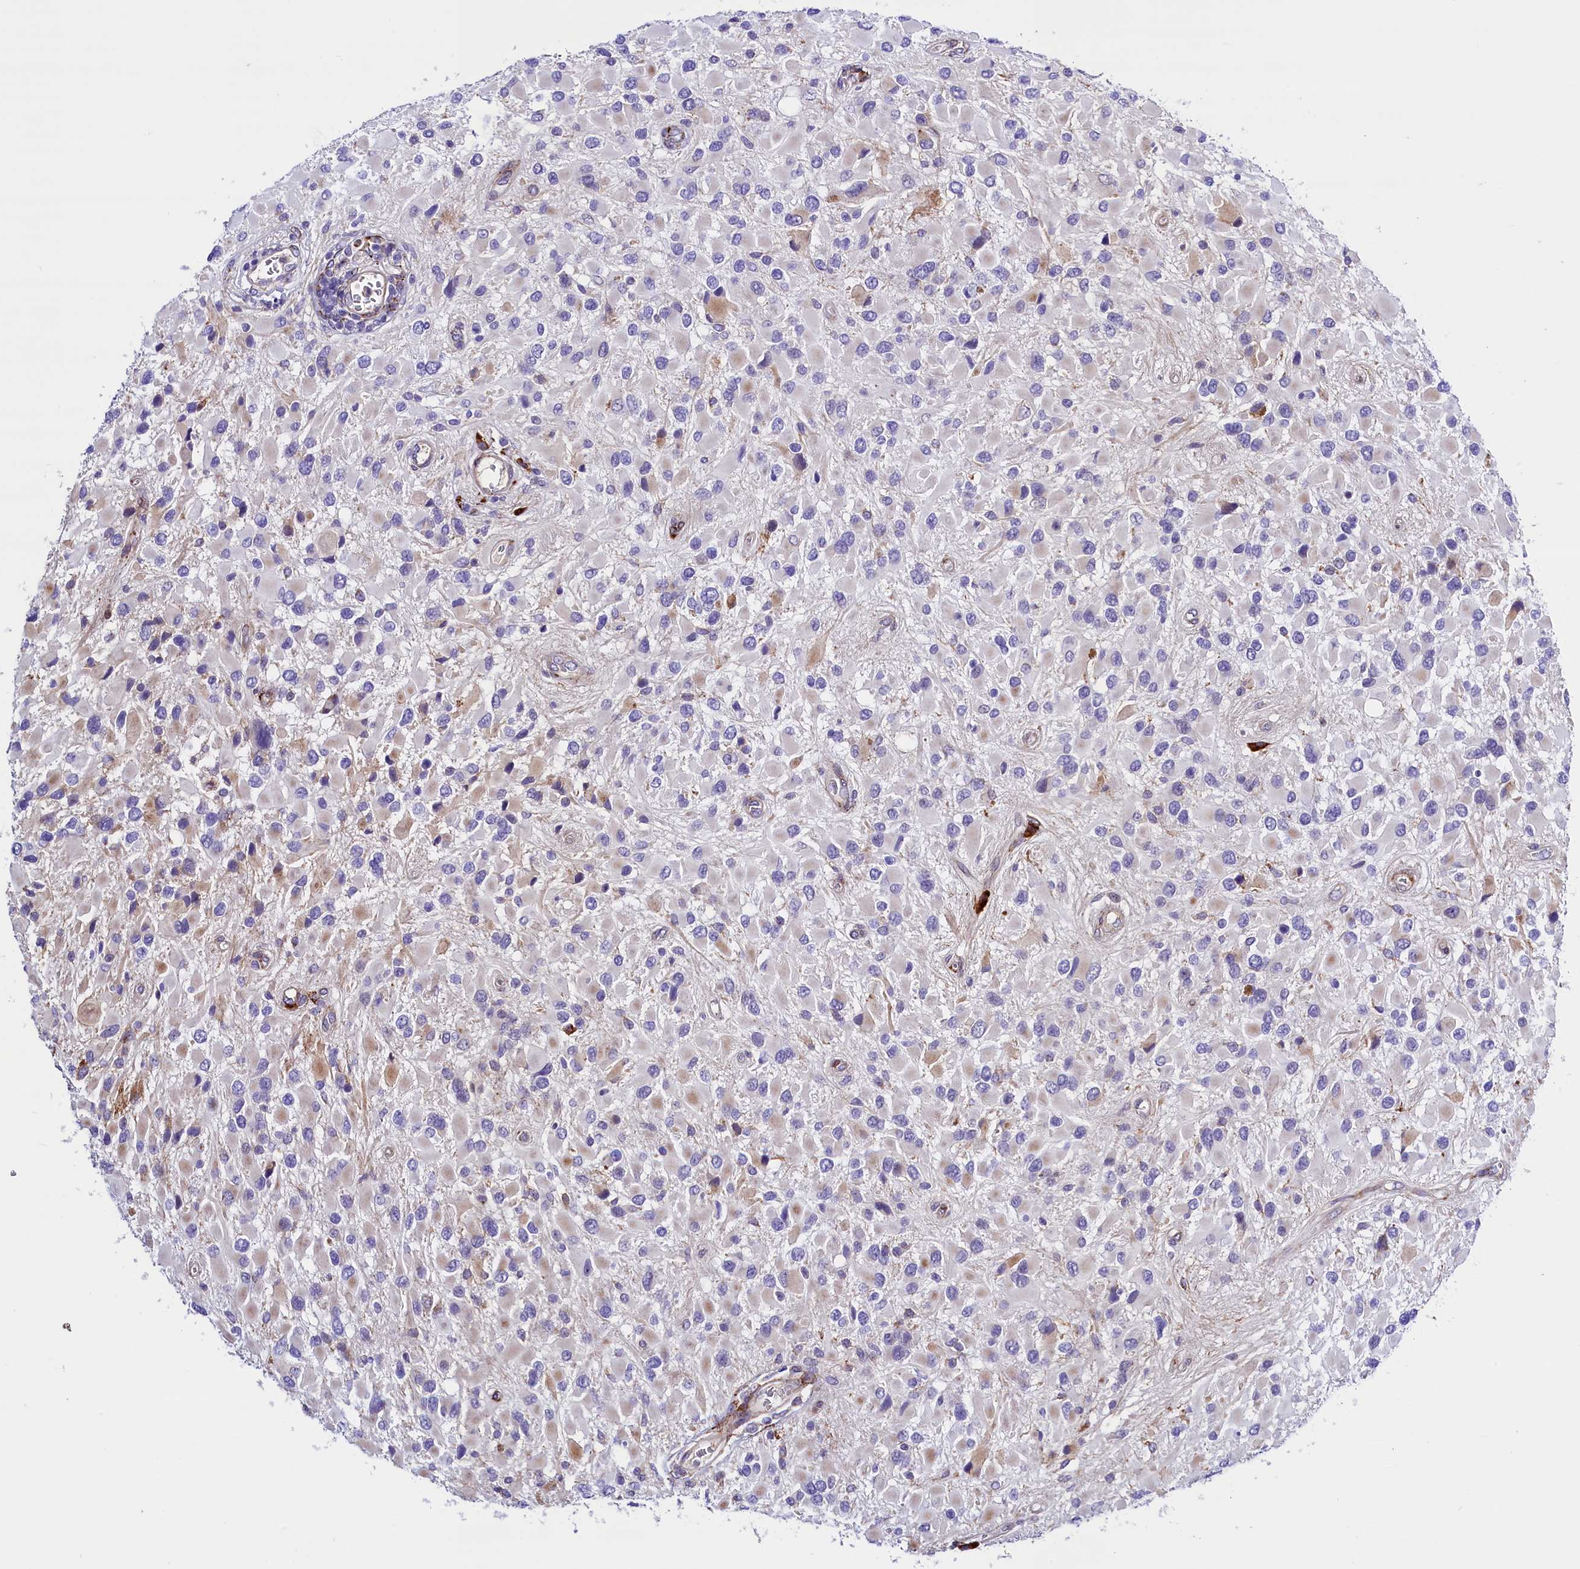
{"staining": {"intensity": "negative", "quantity": "none", "location": "none"}, "tissue": "glioma", "cell_type": "Tumor cells", "image_type": "cancer", "snomed": [{"axis": "morphology", "description": "Glioma, malignant, High grade"}, {"axis": "topography", "description": "Brain"}], "caption": "This is an IHC histopathology image of human malignant high-grade glioma. There is no positivity in tumor cells.", "gene": "CMTR2", "patient": {"sex": "male", "age": 53}}